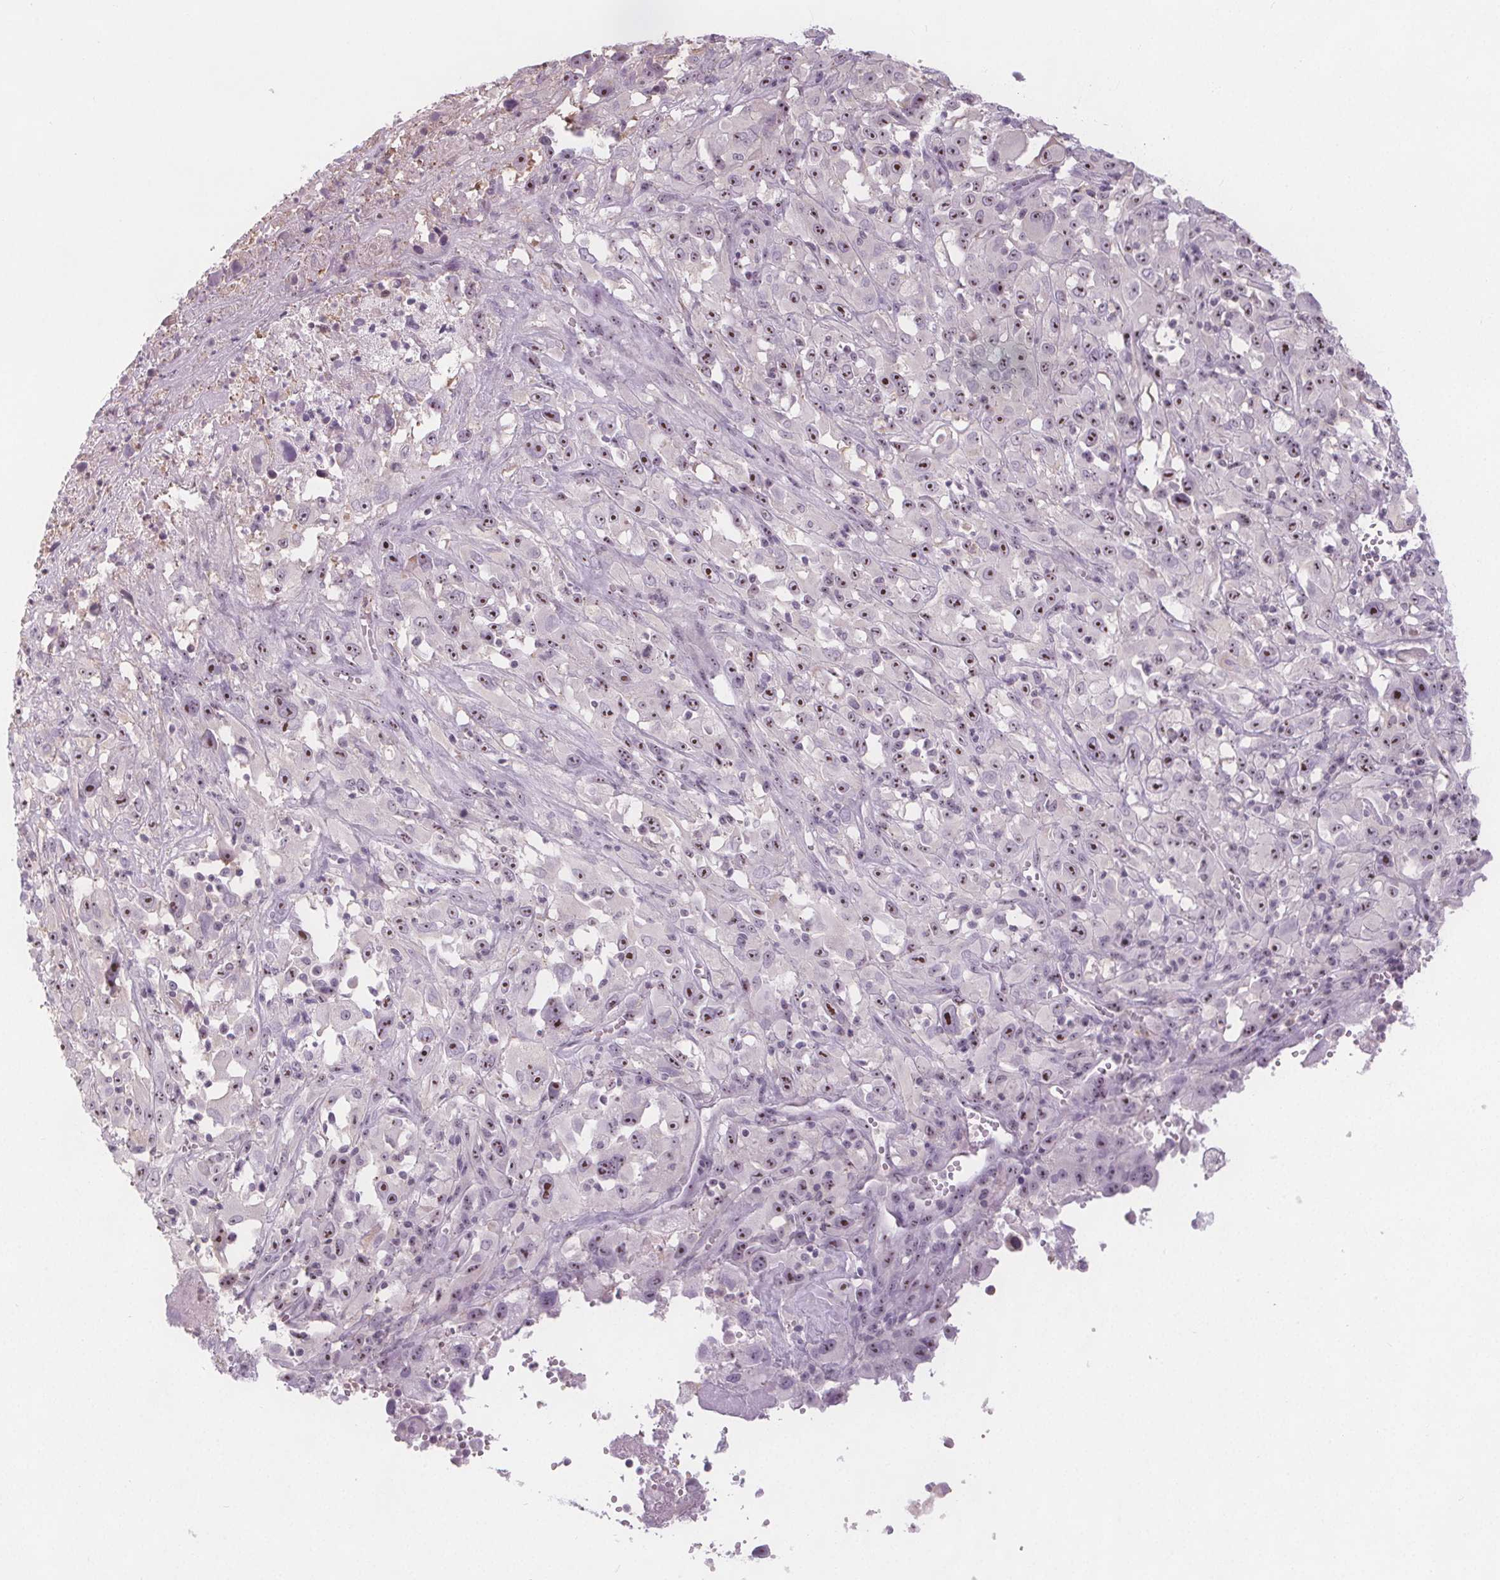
{"staining": {"intensity": "moderate", "quantity": ">75%", "location": "nuclear"}, "tissue": "melanoma", "cell_type": "Tumor cells", "image_type": "cancer", "snomed": [{"axis": "morphology", "description": "Malignant melanoma, Metastatic site"}, {"axis": "topography", "description": "Soft tissue"}], "caption": "This photomicrograph shows immunohistochemistry staining of malignant melanoma (metastatic site), with medium moderate nuclear expression in approximately >75% of tumor cells.", "gene": "NOLC1", "patient": {"sex": "male", "age": 50}}